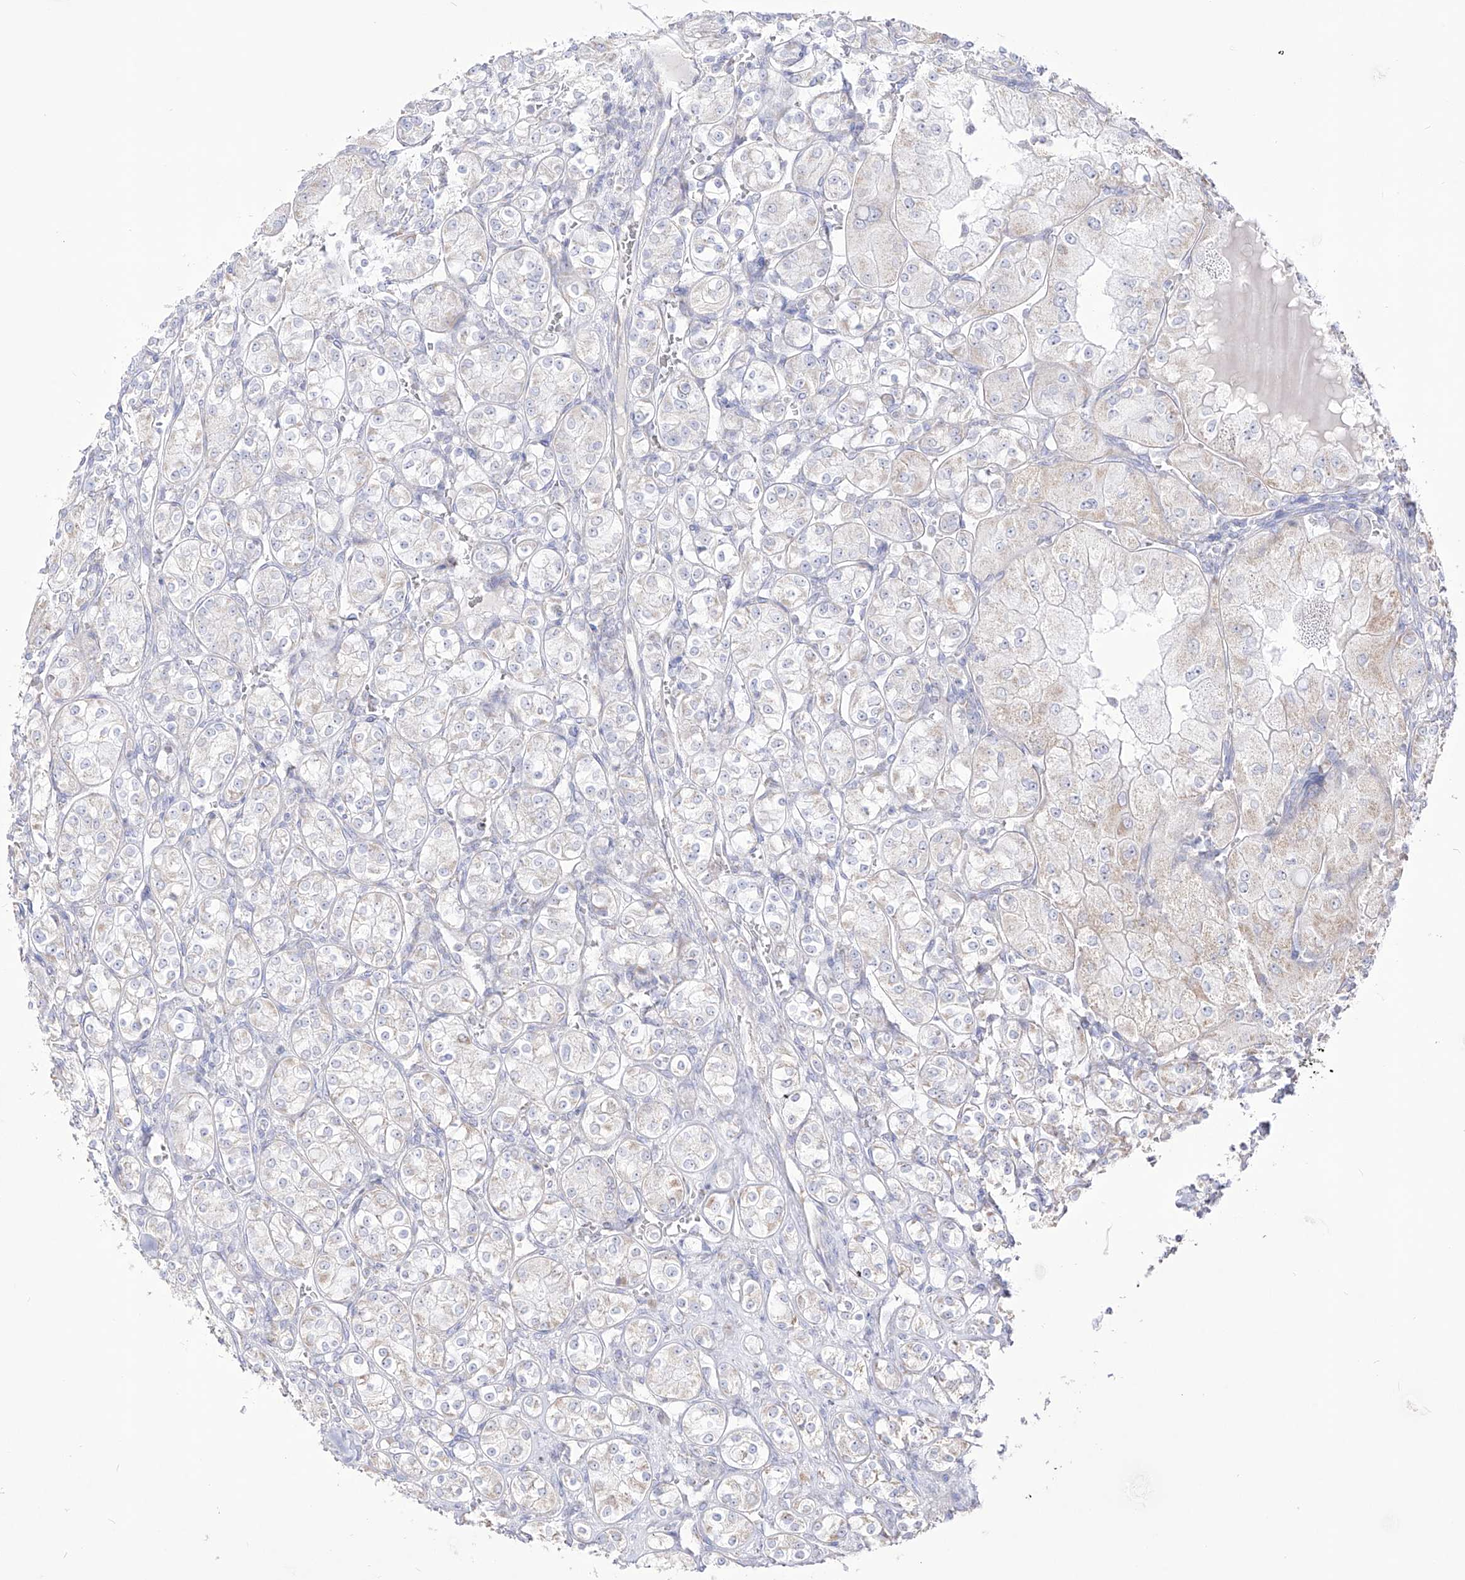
{"staining": {"intensity": "negative", "quantity": "none", "location": "none"}, "tissue": "renal cancer", "cell_type": "Tumor cells", "image_type": "cancer", "snomed": [{"axis": "morphology", "description": "Adenocarcinoma, NOS"}, {"axis": "topography", "description": "Kidney"}], "caption": "Tumor cells are negative for protein expression in human adenocarcinoma (renal). (Brightfield microscopy of DAB immunohistochemistry at high magnification).", "gene": "RCHY1", "patient": {"sex": "male", "age": 77}}